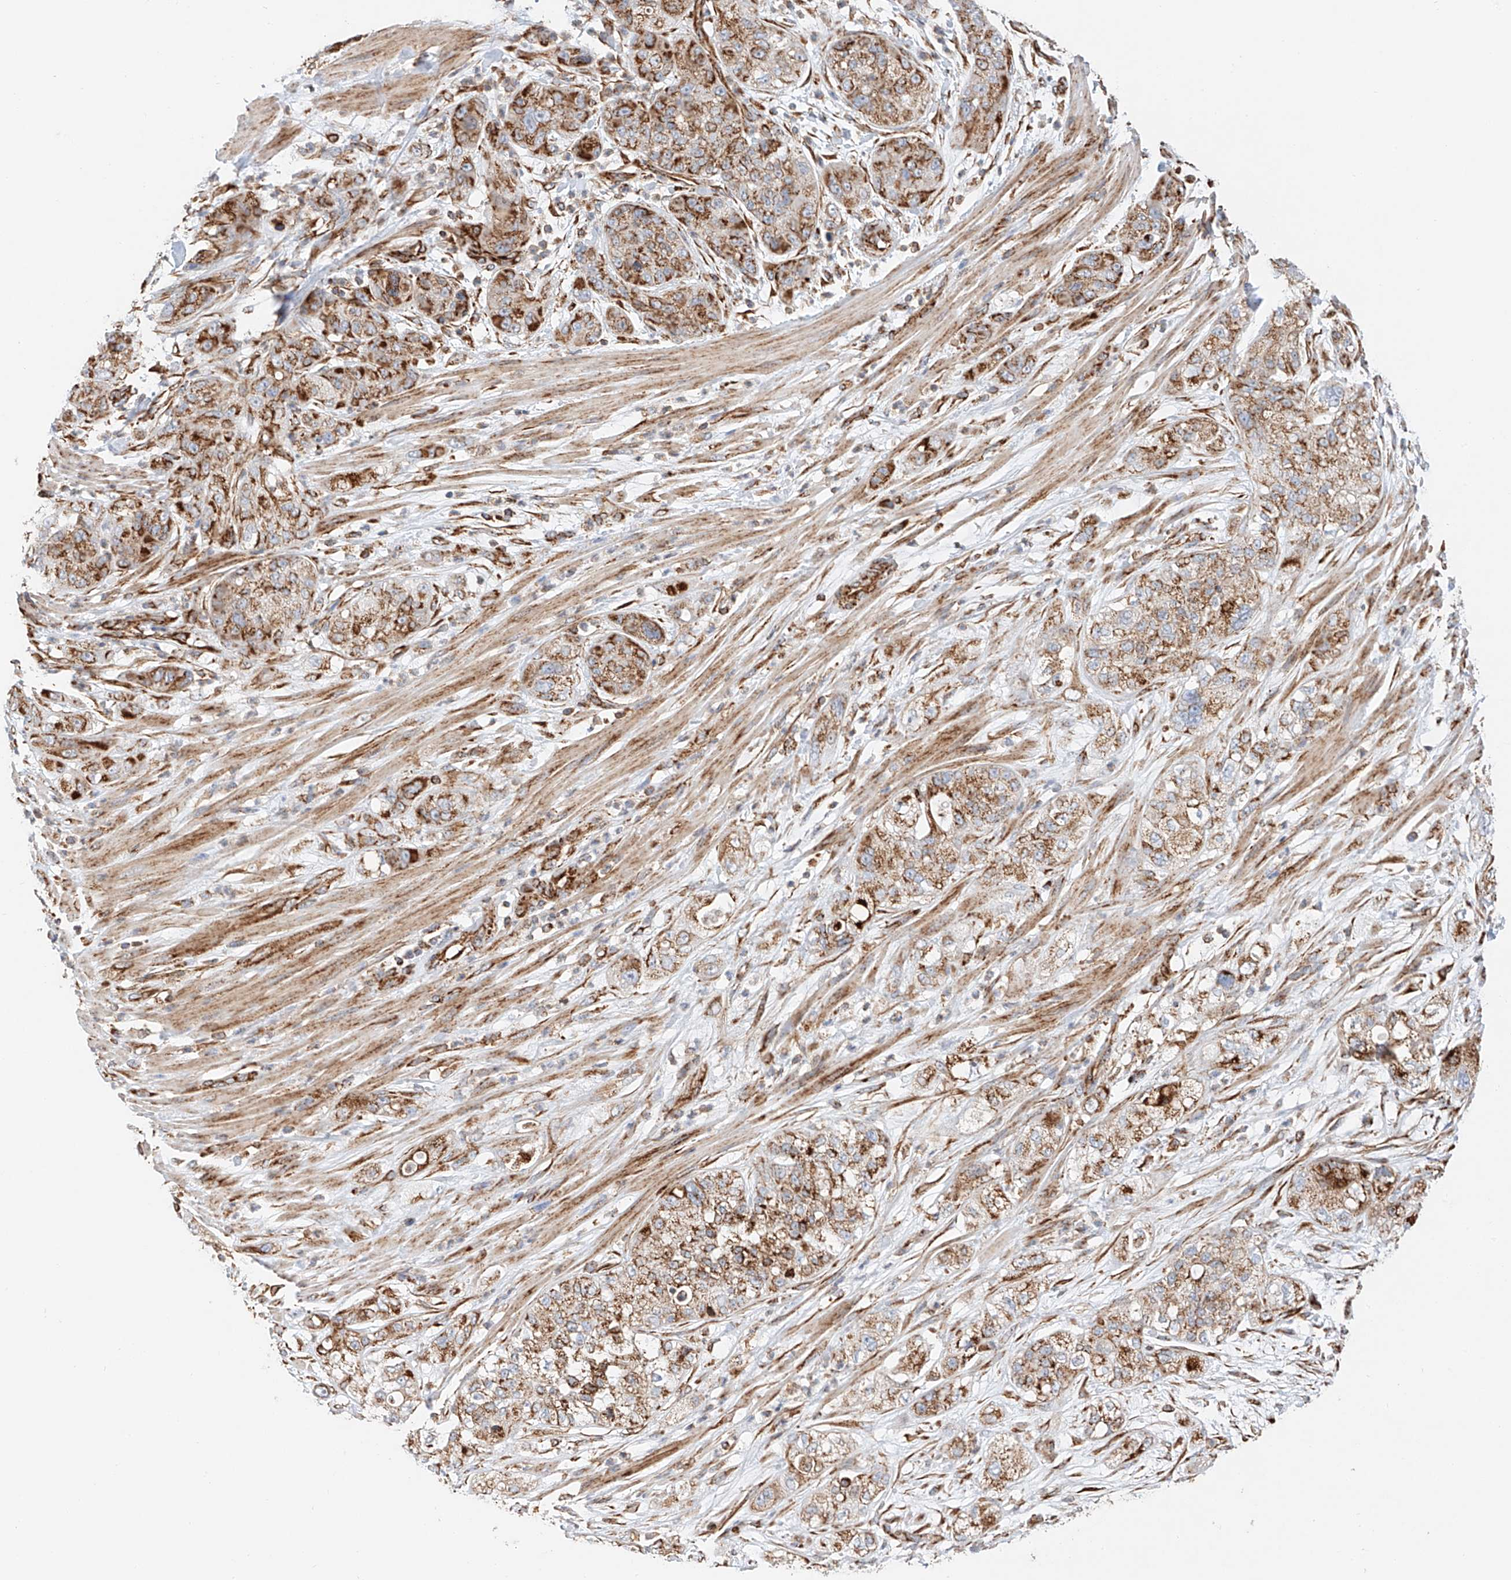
{"staining": {"intensity": "moderate", "quantity": ">75%", "location": "cytoplasmic/membranous"}, "tissue": "pancreatic cancer", "cell_type": "Tumor cells", "image_type": "cancer", "snomed": [{"axis": "morphology", "description": "Adenocarcinoma, NOS"}, {"axis": "topography", "description": "Pancreas"}], "caption": "This image demonstrates immunohistochemistry staining of pancreatic cancer, with medium moderate cytoplasmic/membranous positivity in approximately >75% of tumor cells.", "gene": "NDUFV3", "patient": {"sex": "female", "age": 78}}